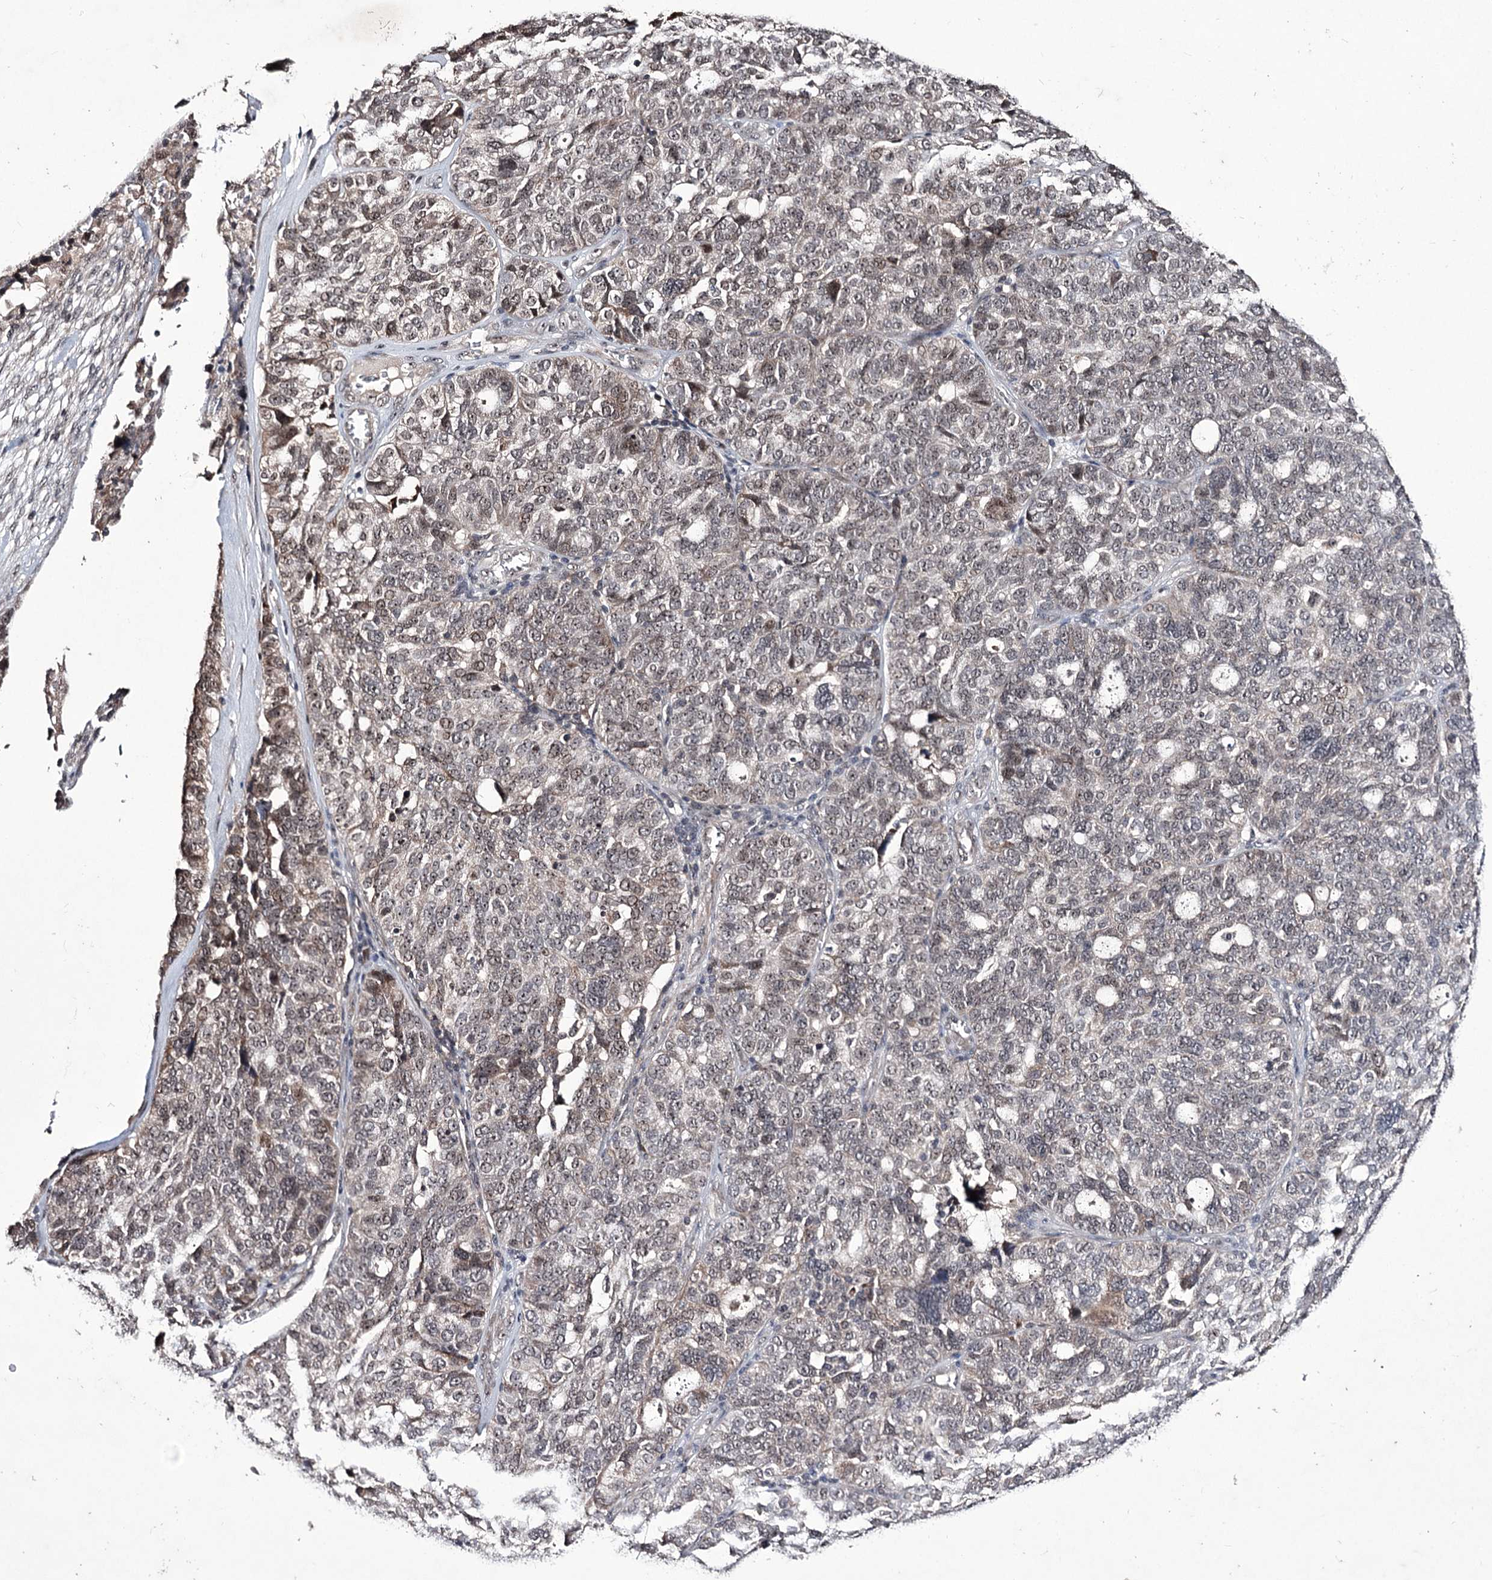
{"staining": {"intensity": "moderate", "quantity": "25%-75%", "location": "nuclear"}, "tissue": "ovarian cancer", "cell_type": "Tumor cells", "image_type": "cancer", "snomed": [{"axis": "morphology", "description": "Cystadenocarcinoma, serous, NOS"}, {"axis": "topography", "description": "Ovary"}], "caption": "Immunohistochemistry staining of ovarian serous cystadenocarcinoma, which shows medium levels of moderate nuclear staining in about 25%-75% of tumor cells indicating moderate nuclear protein positivity. The staining was performed using DAB (3,3'-diaminobenzidine) (brown) for protein detection and nuclei were counterstained in hematoxylin (blue).", "gene": "VGLL4", "patient": {"sex": "female", "age": 59}}